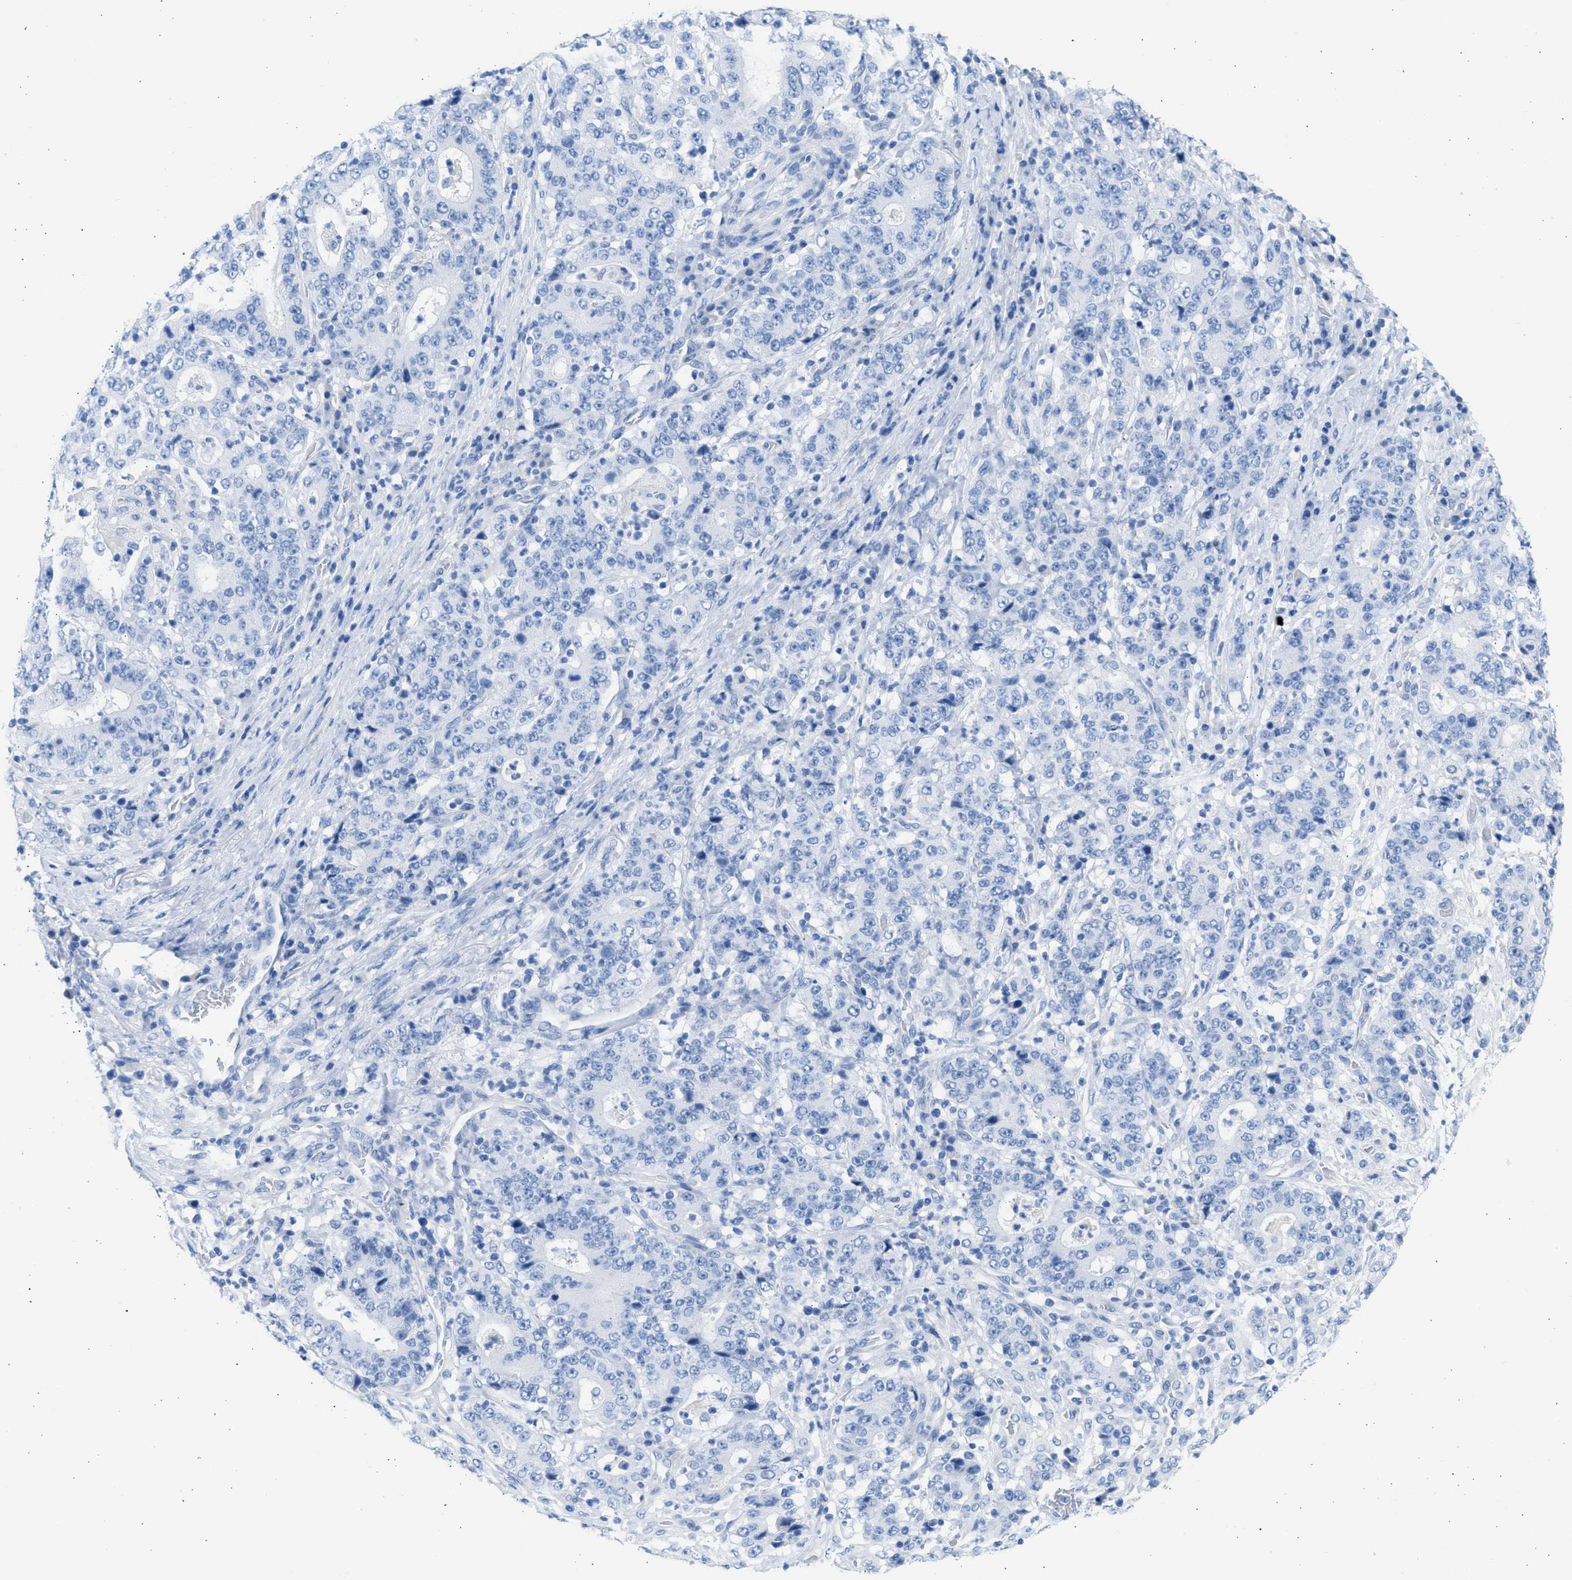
{"staining": {"intensity": "negative", "quantity": "none", "location": "none"}, "tissue": "stomach cancer", "cell_type": "Tumor cells", "image_type": "cancer", "snomed": [{"axis": "morphology", "description": "Normal tissue, NOS"}, {"axis": "morphology", "description": "Adenocarcinoma, NOS"}, {"axis": "topography", "description": "Stomach, upper"}, {"axis": "topography", "description": "Stomach"}], "caption": "Immunohistochemistry (IHC) histopathology image of neoplastic tissue: human stomach cancer (adenocarcinoma) stained with DAB (3,3'-diaminobenzidine) demonstrates no significant protein expression in tumor cells.", "gene": "SPATA3", "patient": {"sex": "male", "age": 59}}